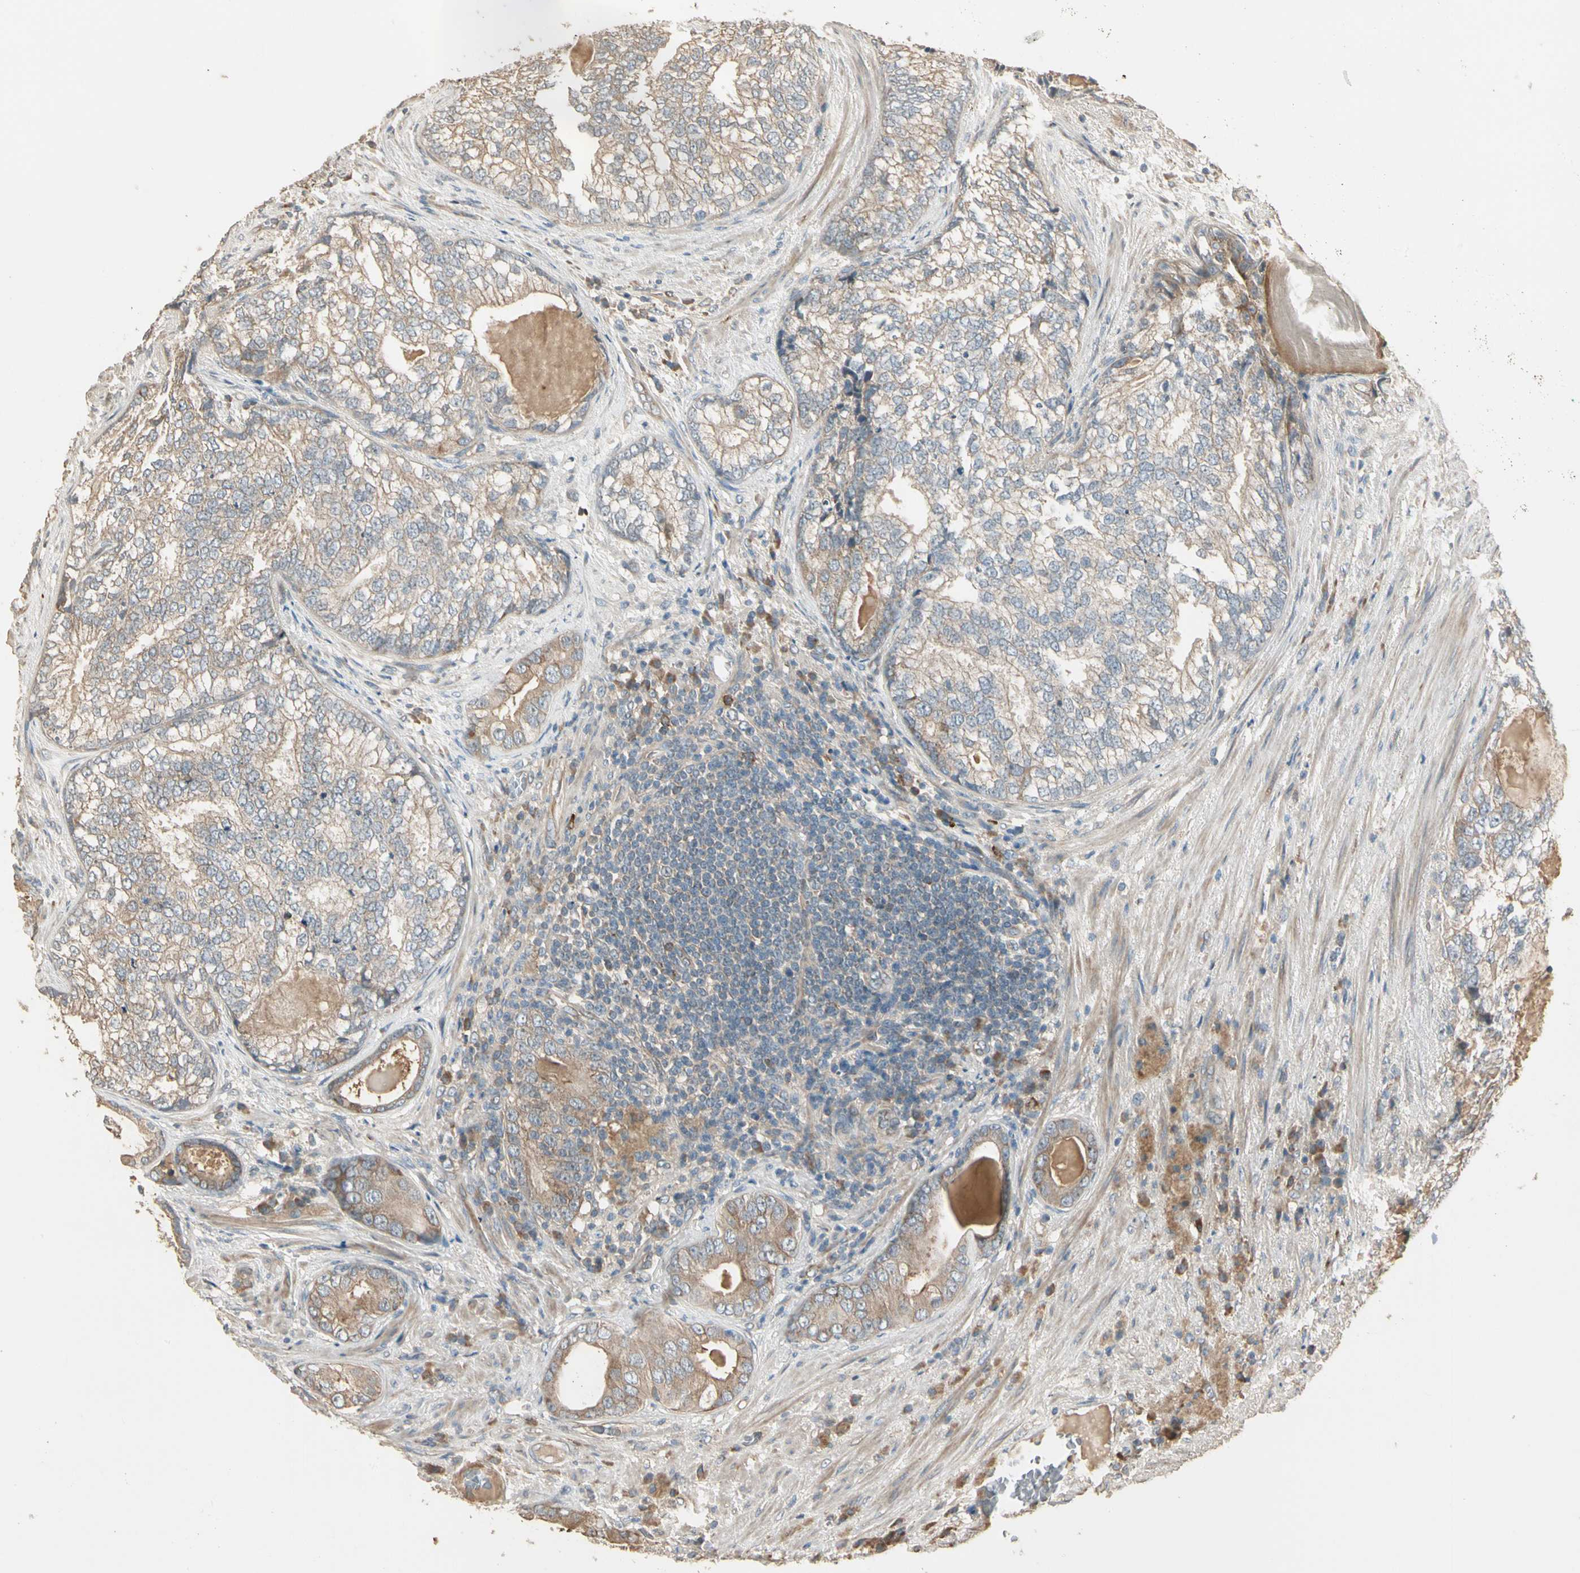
{"staining": {"intensity": "weak", "quantity": ">75%", "location": "cytoplasmic/membranous"}, "tissue": "prostate cancer", "cell_type": "Tumor cells", "image_type": "cancer", "snomed": [{"axis": "morphology", "description": "Adenocarcinoma, High grade"}, {"axis": "topography", "description": "Prostate"}], "caption": "Protein analysis of prostate high-grade adenocarcinoma tissue shows weak cytoplasmic/membranous positivity in about >75% of tumor cells. Immunohistochemistry stains the protein of interest in brown and the nuclei are stained blue.", "gene": "TNFRSF21", "patient": {"sex": "male", "age": 66}}